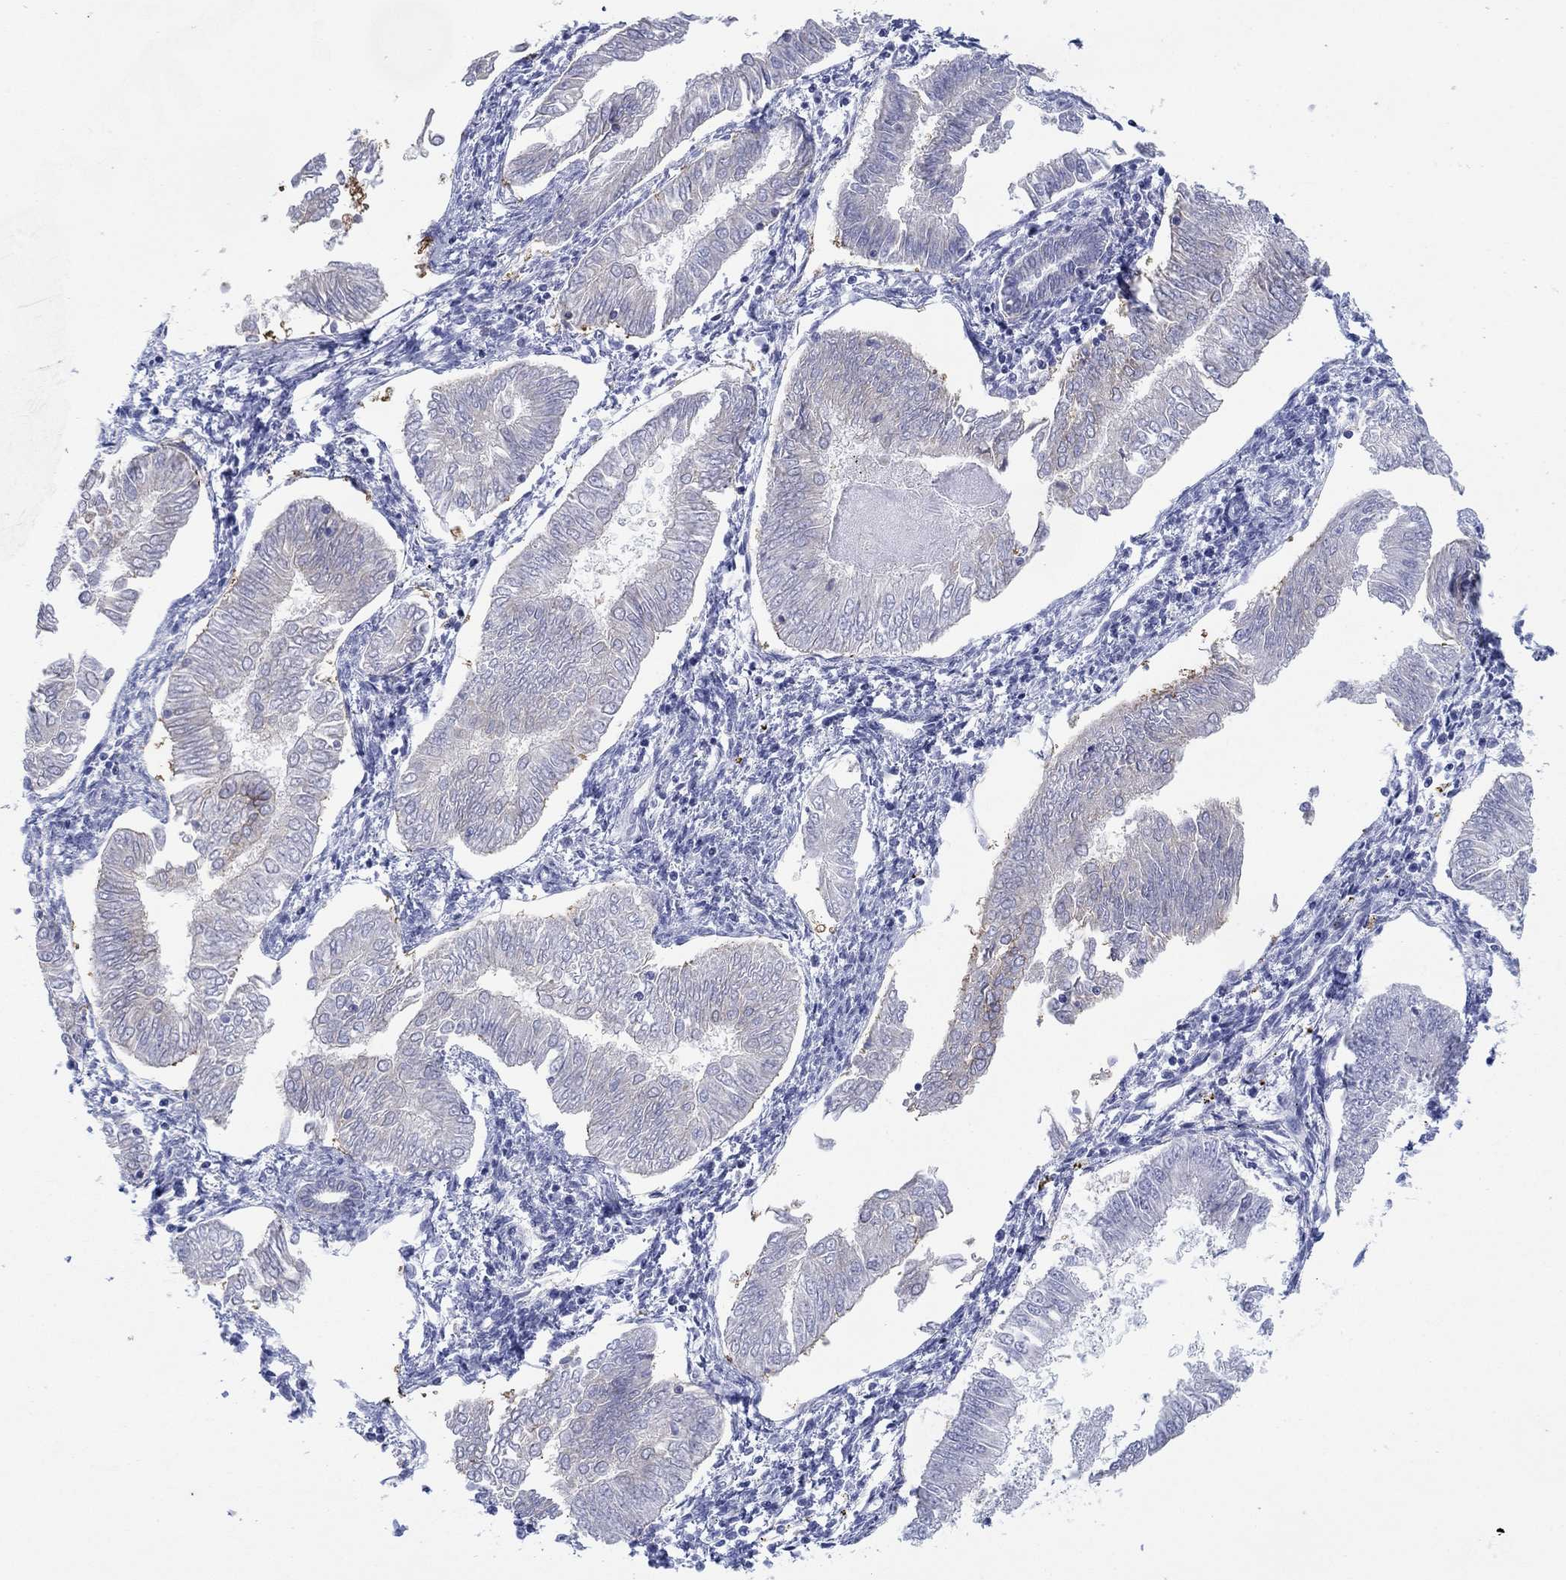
{"staining": {"intensity": "weak", "quantity": "<25%", "location": "cytoplasmic/membranous"}, "tissue": "endometrial cancer", "cell_type": "Tumor cells", "image_type": "cancer", "snomed": [{"axis": "morphology", "description": "Adenocarcinoma, NOS"}, {"axis": "topography", "description": "Endometrium"}], "caption": "Adenocarcinoma (endometrial) was stained to show a protein in brown. There is no significant staining in tumor cells.", "gene": "ATP1B1", "patient": {"sex": "female", "age": 53}}